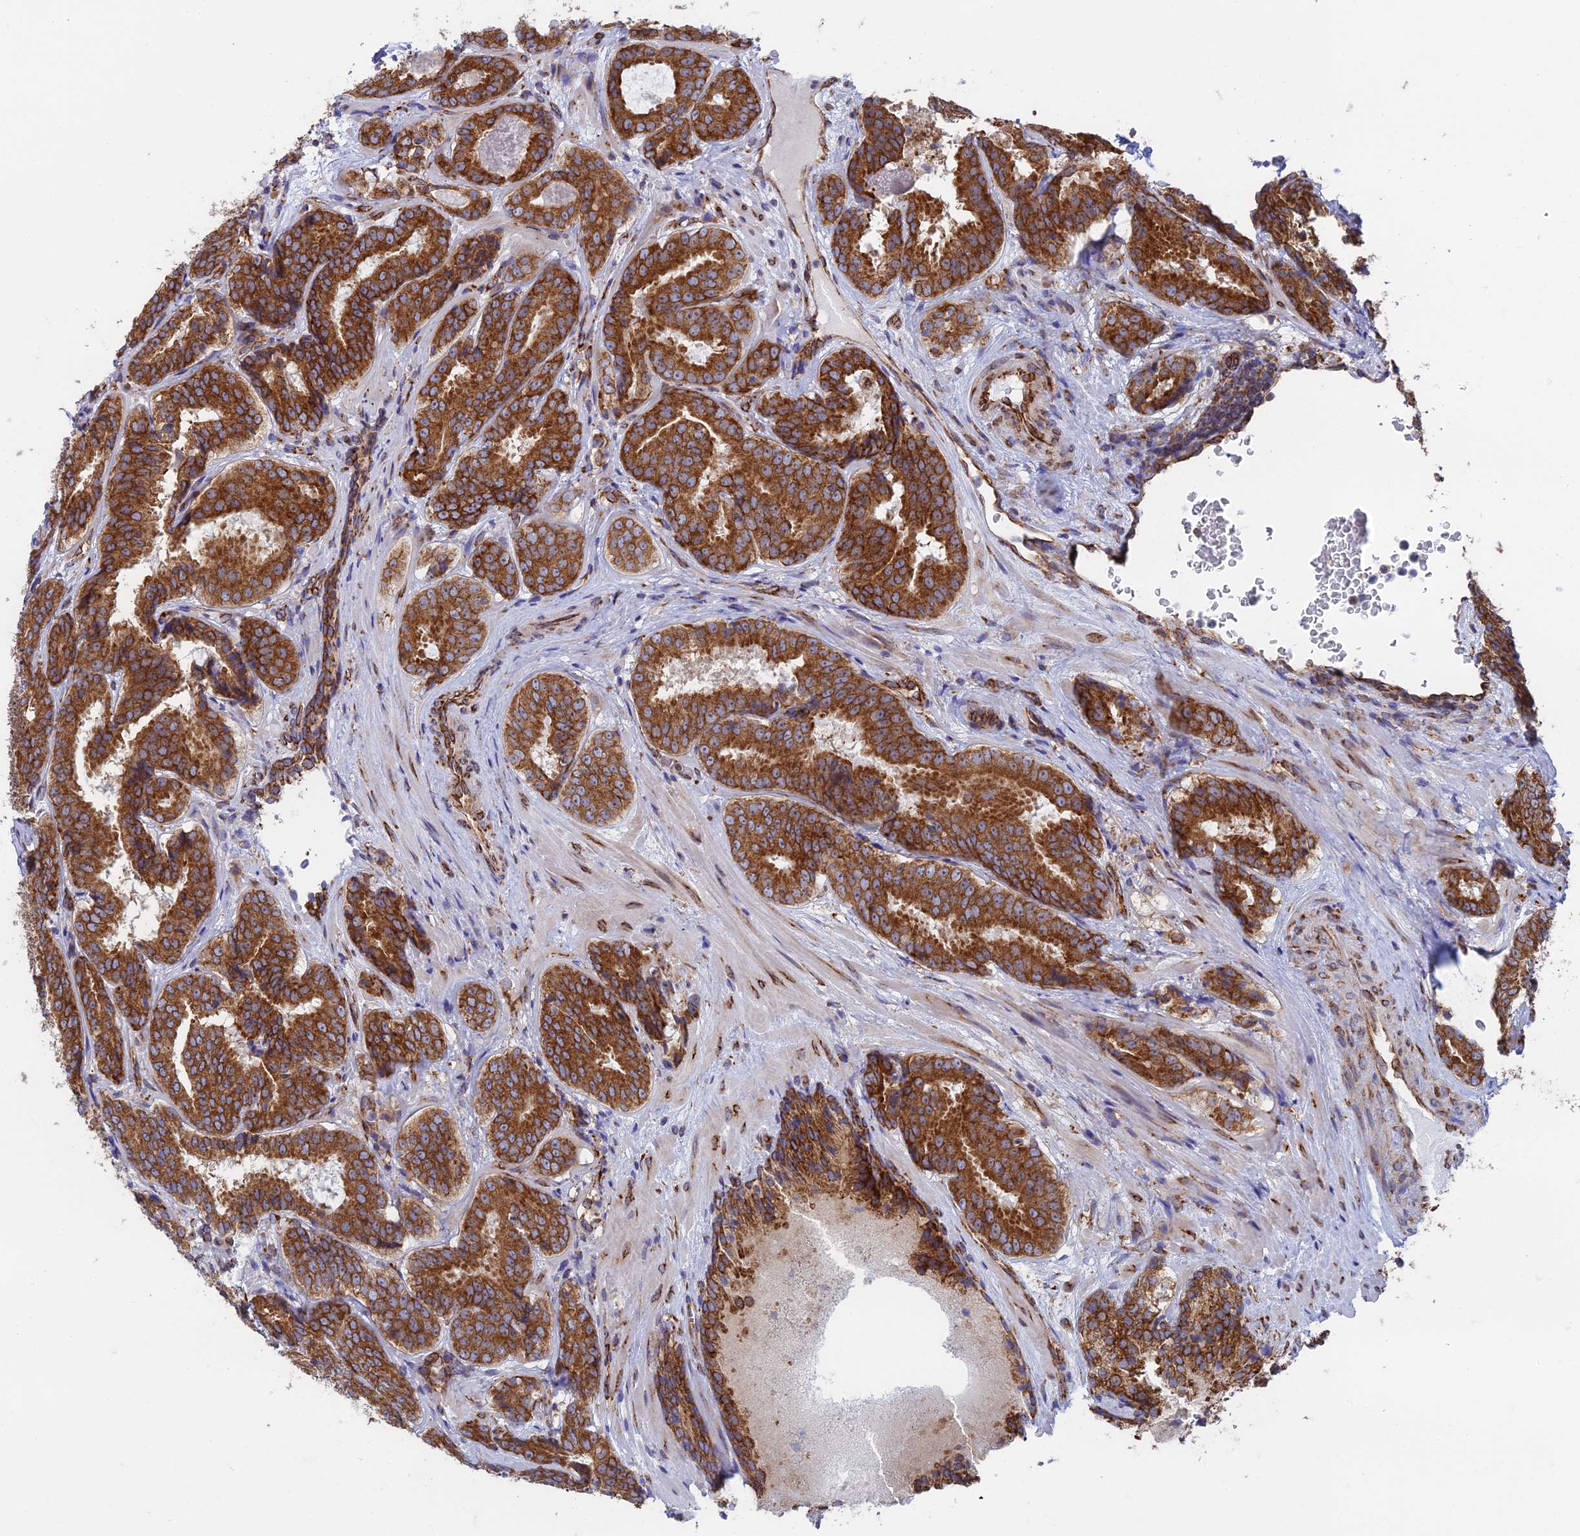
{"staining": {"intensity": "strong", "quantity": ">75%", "location": "cytoplasmic/membranous"}, "tissue": "prostate cancer", "cell_type": "Tumor cells", "image_type": "cancer", "snomed": [{"axis": "morphology", "description": "Adenocarcinoma, High grade"}, {"axis": "topography", "description": "Prostate"}], "caption": "Protein staining of adenocarcinoma (high-grade) (prostate) tissue demonstrates strong cytoplasmic/membranous expression in approximately >75% of tumor cells. (DAB = brown stain, brightfield microscopy at high magnification).", "gene": "CCDC69", "patient": {"sex": "male", "age": 57}}